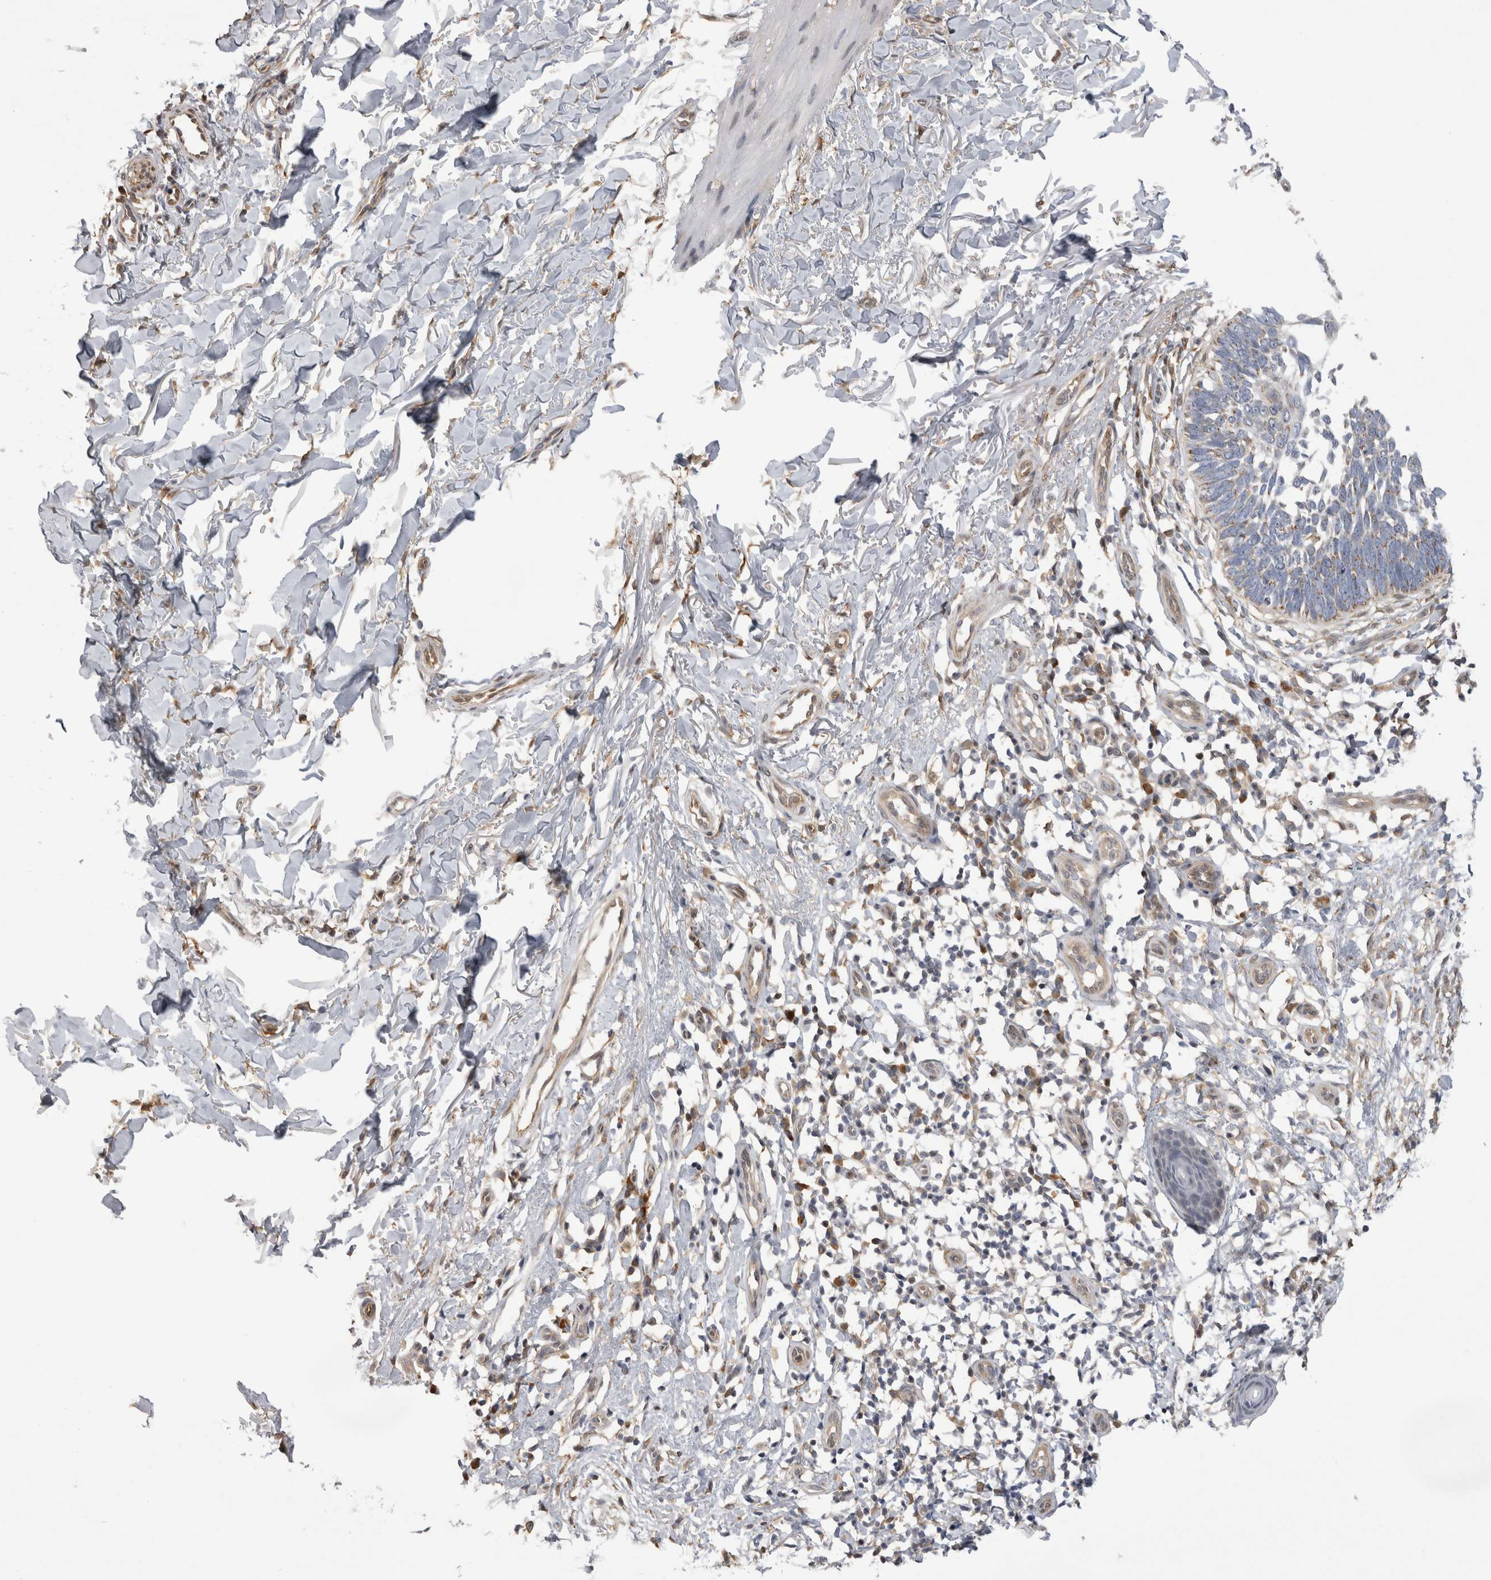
{"staining": {"intensity": "weak", "quantity": ">75%", "location": "cytoplasmic/membranous"}, "tissue": "skin cancer", "cell_type": "Tumor cells", "image_type": "cancer", "snomed": [{"axis": "morphology", "description": "Normal tissue, NOS"}, {"axis": "morphology", "description": "Basal cell carcinoma"}, {"axis": "topography", "description": "Skin"}], "caption": "This is a micrograph of immunohistochemistry staining of basal cell carcinoma (skin), which shows weak expression in the cytoplasmic/membranous of tumor cells.", "gene": "CHIC2", "patient": {"sex": "male", "age": 77}}